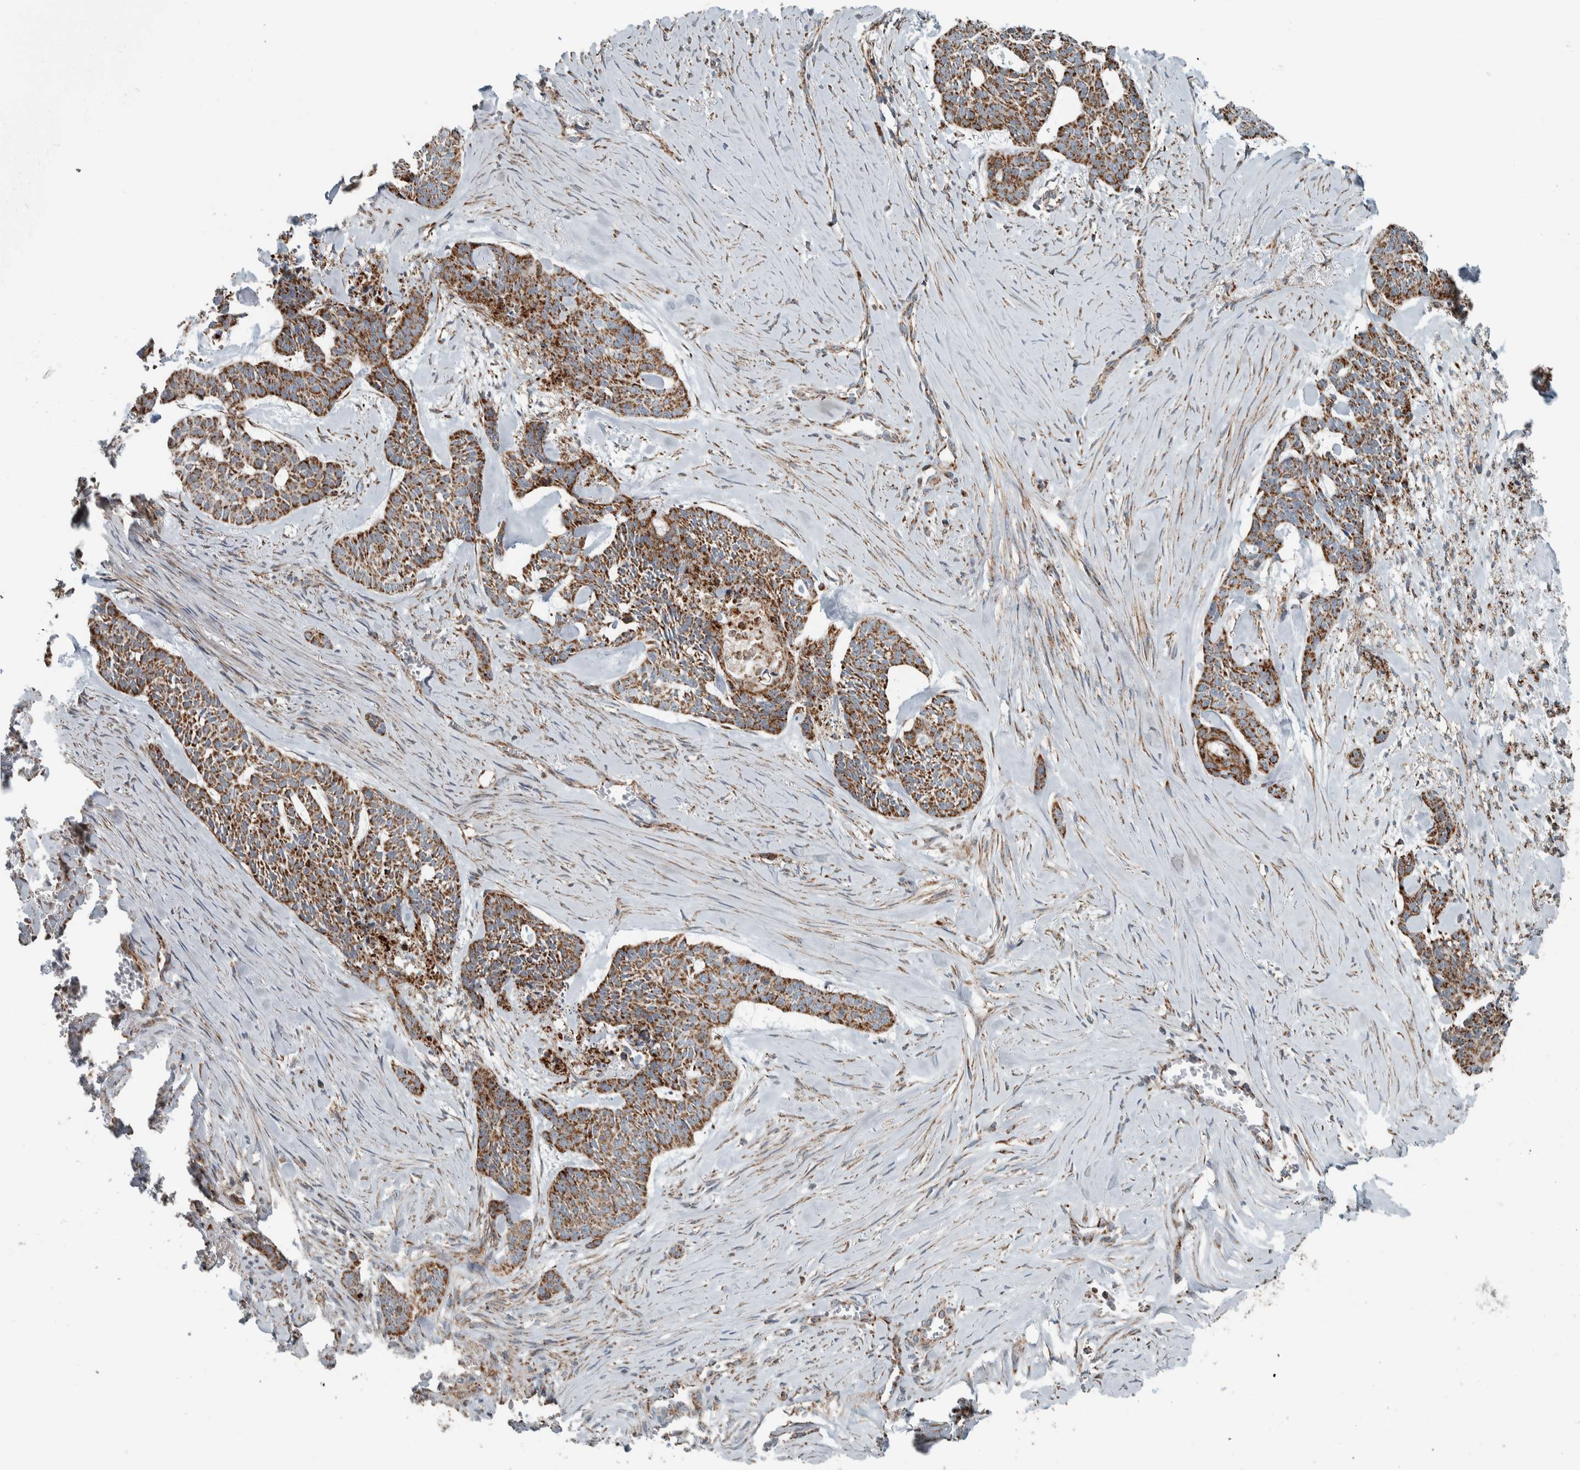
{"staining": {"intensity": "moderate", "quantity": ">75%", "location": "cytoplasmic/membranous"}, "tissue": "skin cancer", "cell_type": "Tumor cells", "image_type": "cancer", "snomed": [{"axis": "morphology", "description": "Basal cell carcinoma"}, {"axis": "topography", "description": "Skin"}], "caption": "A photomicrograph of skin cancer (basal cell carcinoma) stained for a protein exhibits moderate cytoplasmic/membranous brown staining in tumor cells.", "gene": "CNTROB", "patient": {"sex": "female", "age": 64}}